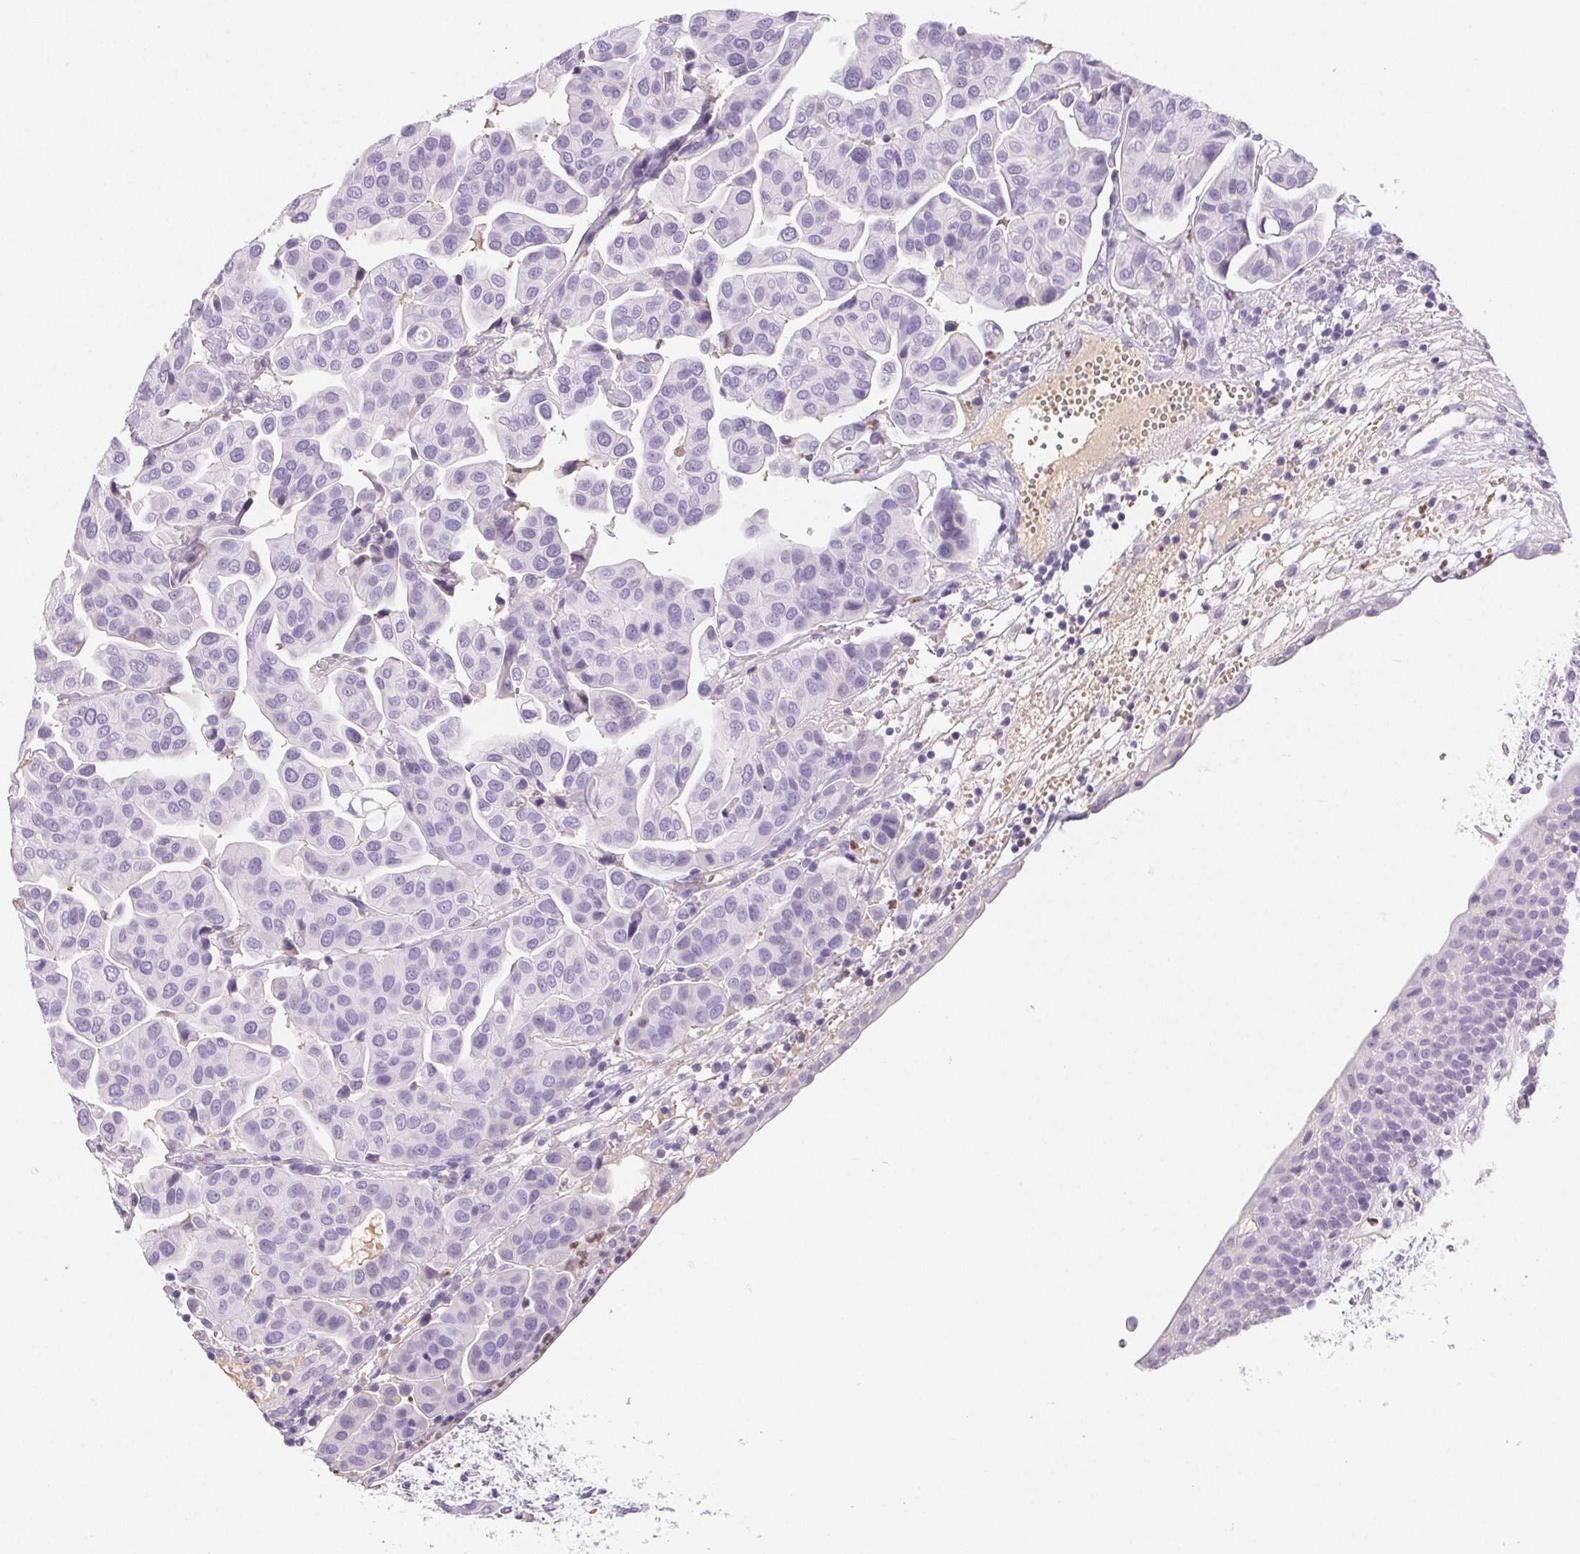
{"staining": {"intensity": "negative", "quantity": "none", "location": "none"}, "tissue": "renal cancer", "cell_type": "Tumor cells", "image_type": "cancer", "snomed": [{"axis": "morphology", "description": "Adenocarcinoma, NOS"}, {"axis": "topography", "description": "Urinary bladder"}], "caption": "An immunohistochemistry micrograph of adenocarcinoma (renal) is shown. There is no staining in tumor cells of adenocarcinoma (renal).", "gene": "PADI4", "patient": {"sex": "male", "age": 61}}